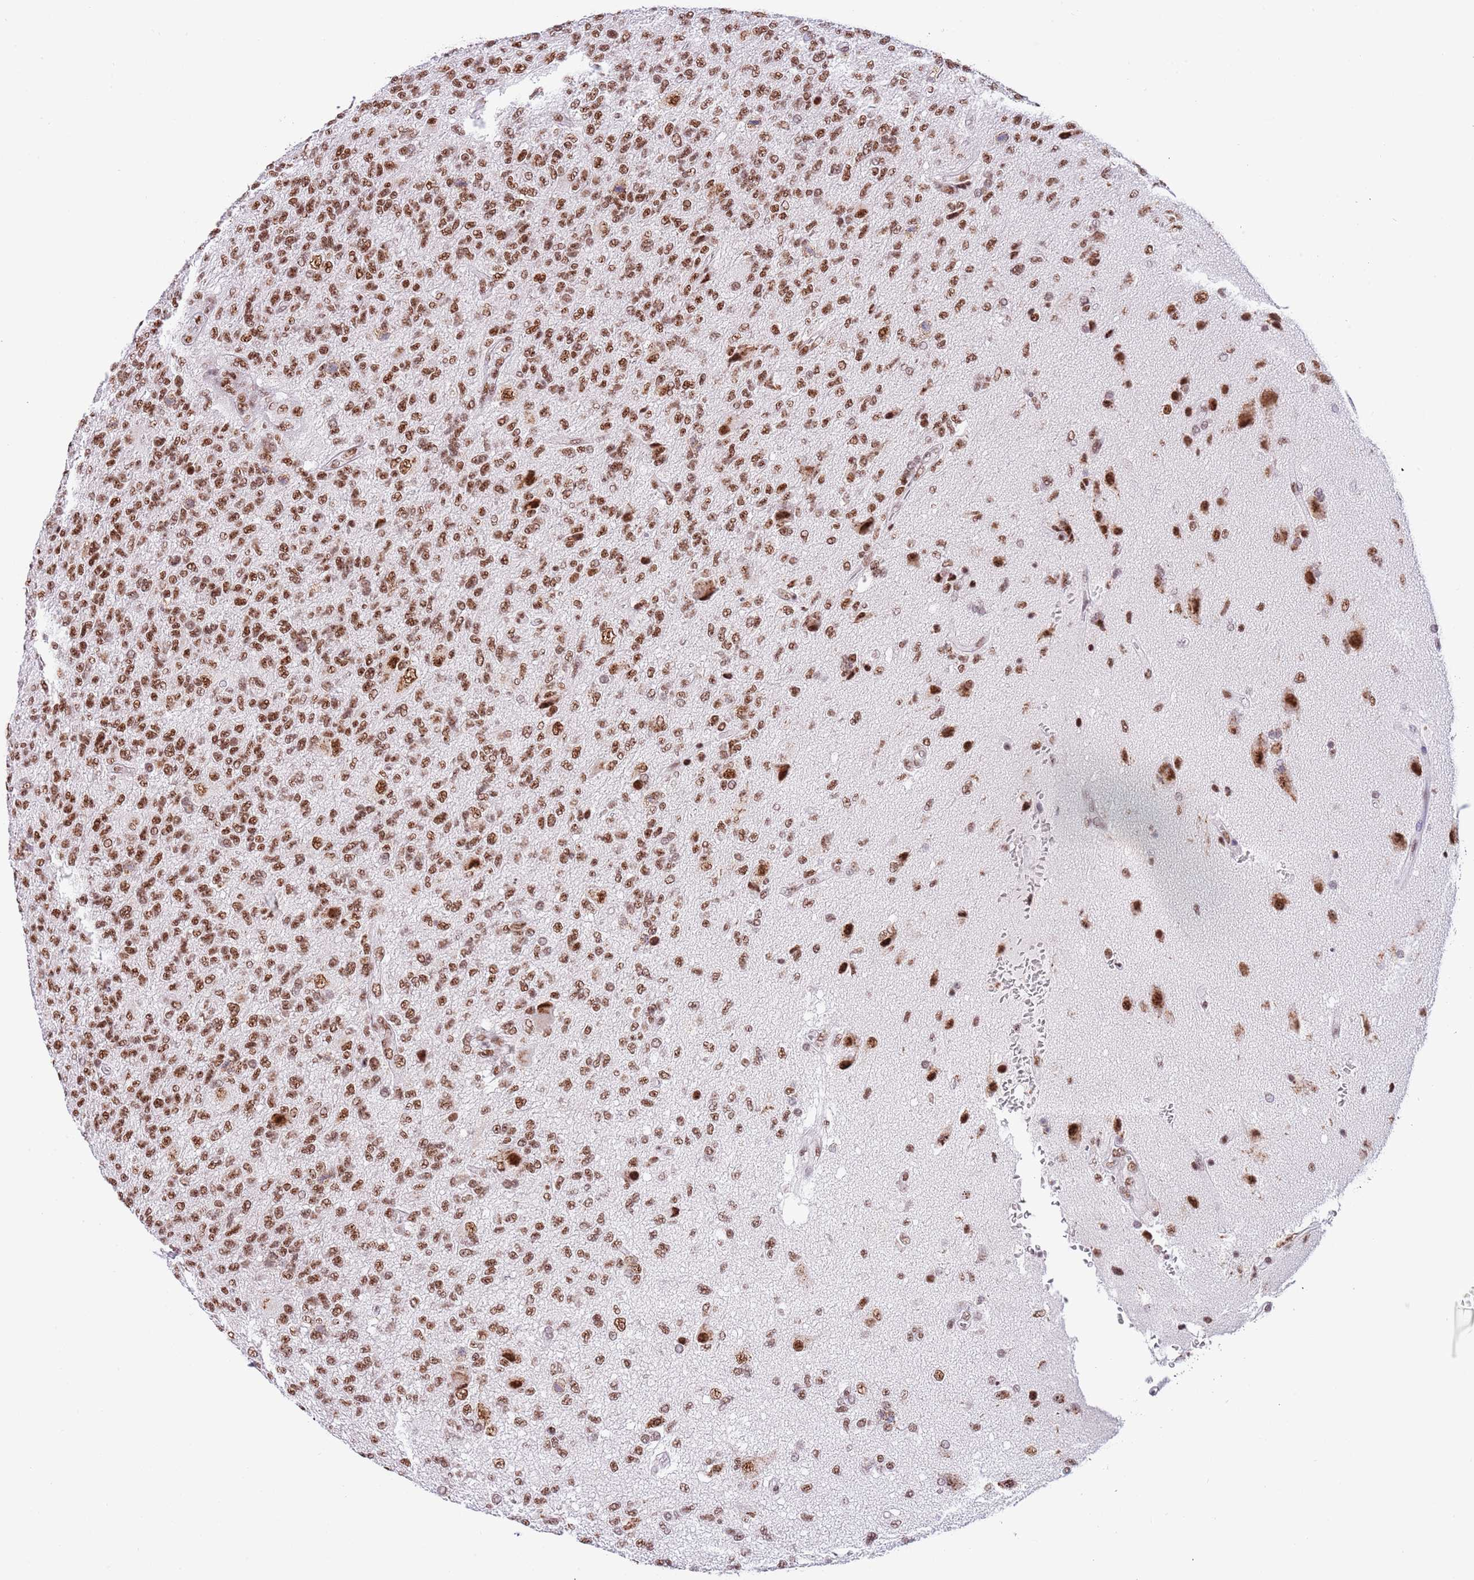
{"staining": {"intensity": "moderate", "quantity": ">75%", "location": "nuclear"}, "tissue": "glioma", "cell_type": "Tumor cells", "image_type": "cancer", "snomed": [{"axis": "morphology", "description": "Glioma, malignant, High grade"}, {"axis": "topography", "description": "Brain"}], "caption": "An image of human malignant glioma (high-grade) stained for a protein exhibits moderate nuclear brown staining in tumor cells. The staining was performed using DAB, with brown indicating positive protein expression. Nuclei are stained blue with hematoxylin.", "gene": "SF3A2", "patient": {"sex": "male", "age": 56}}